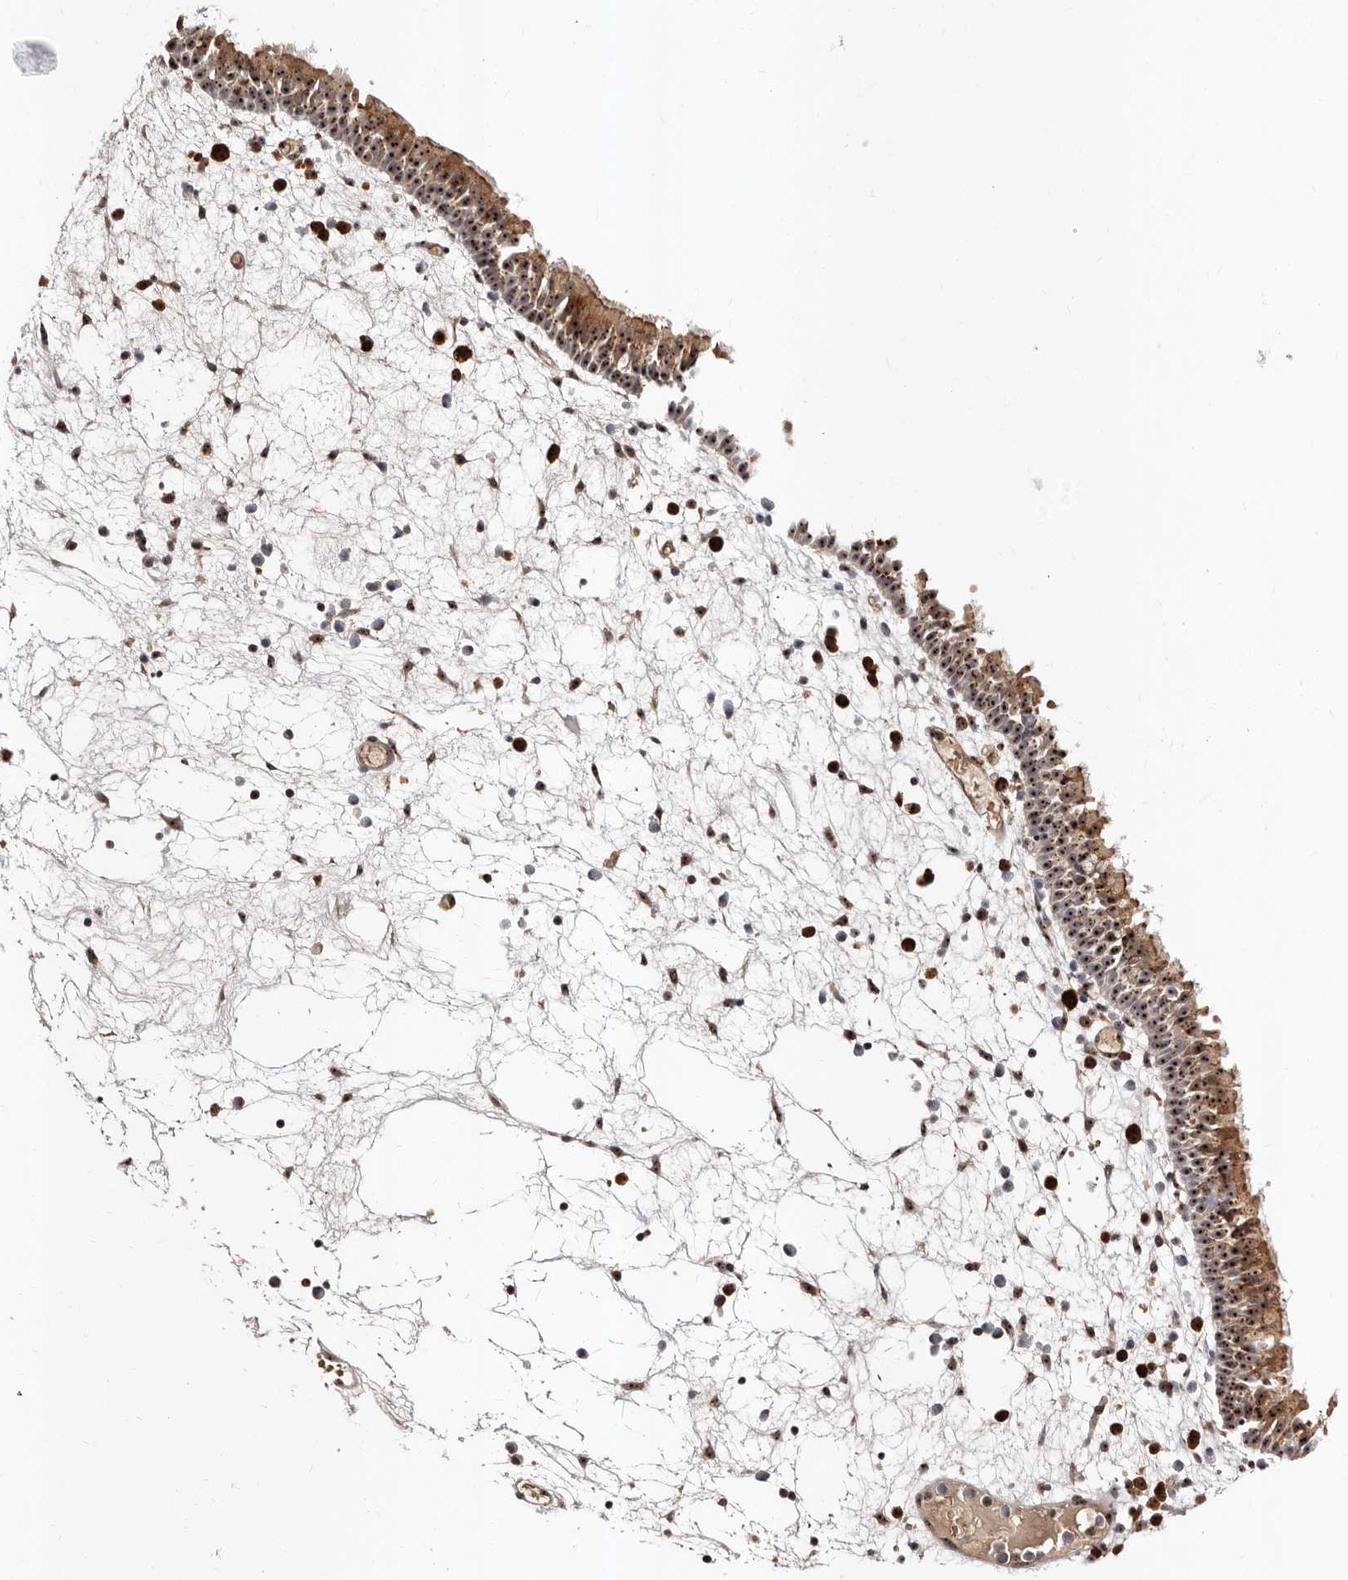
{"staining": {"intensity": "strong", "quantity": ">75%", "location": "cytoplasmic/membranous,nuclear"}, "tissue": "nasopharynx", "cell_type": "Respiratory epithelial cells", "image_type": "normal", "snomed": [{"axis": "morphology", "description": "Normal tissue, NOS"}, {"axis": "morphology", "description": "Inflammation, NOS"}, {"axis": "morphology", "description": "Malignant melanoma, Metastatic site"}, {"axis": "topography", "description": "Nasopharynx"}], "caption": "Immunohistochemistry photomicrograph of unremarkable nasopharynx stained for a protein (brown), which displays high levels of strong cytoplasmic/membranous,nuclear expression in approximately >75% of respiratory epithelial cells.", "gene": "APOL6", "patient": {"sex": "male", "age": 70}}